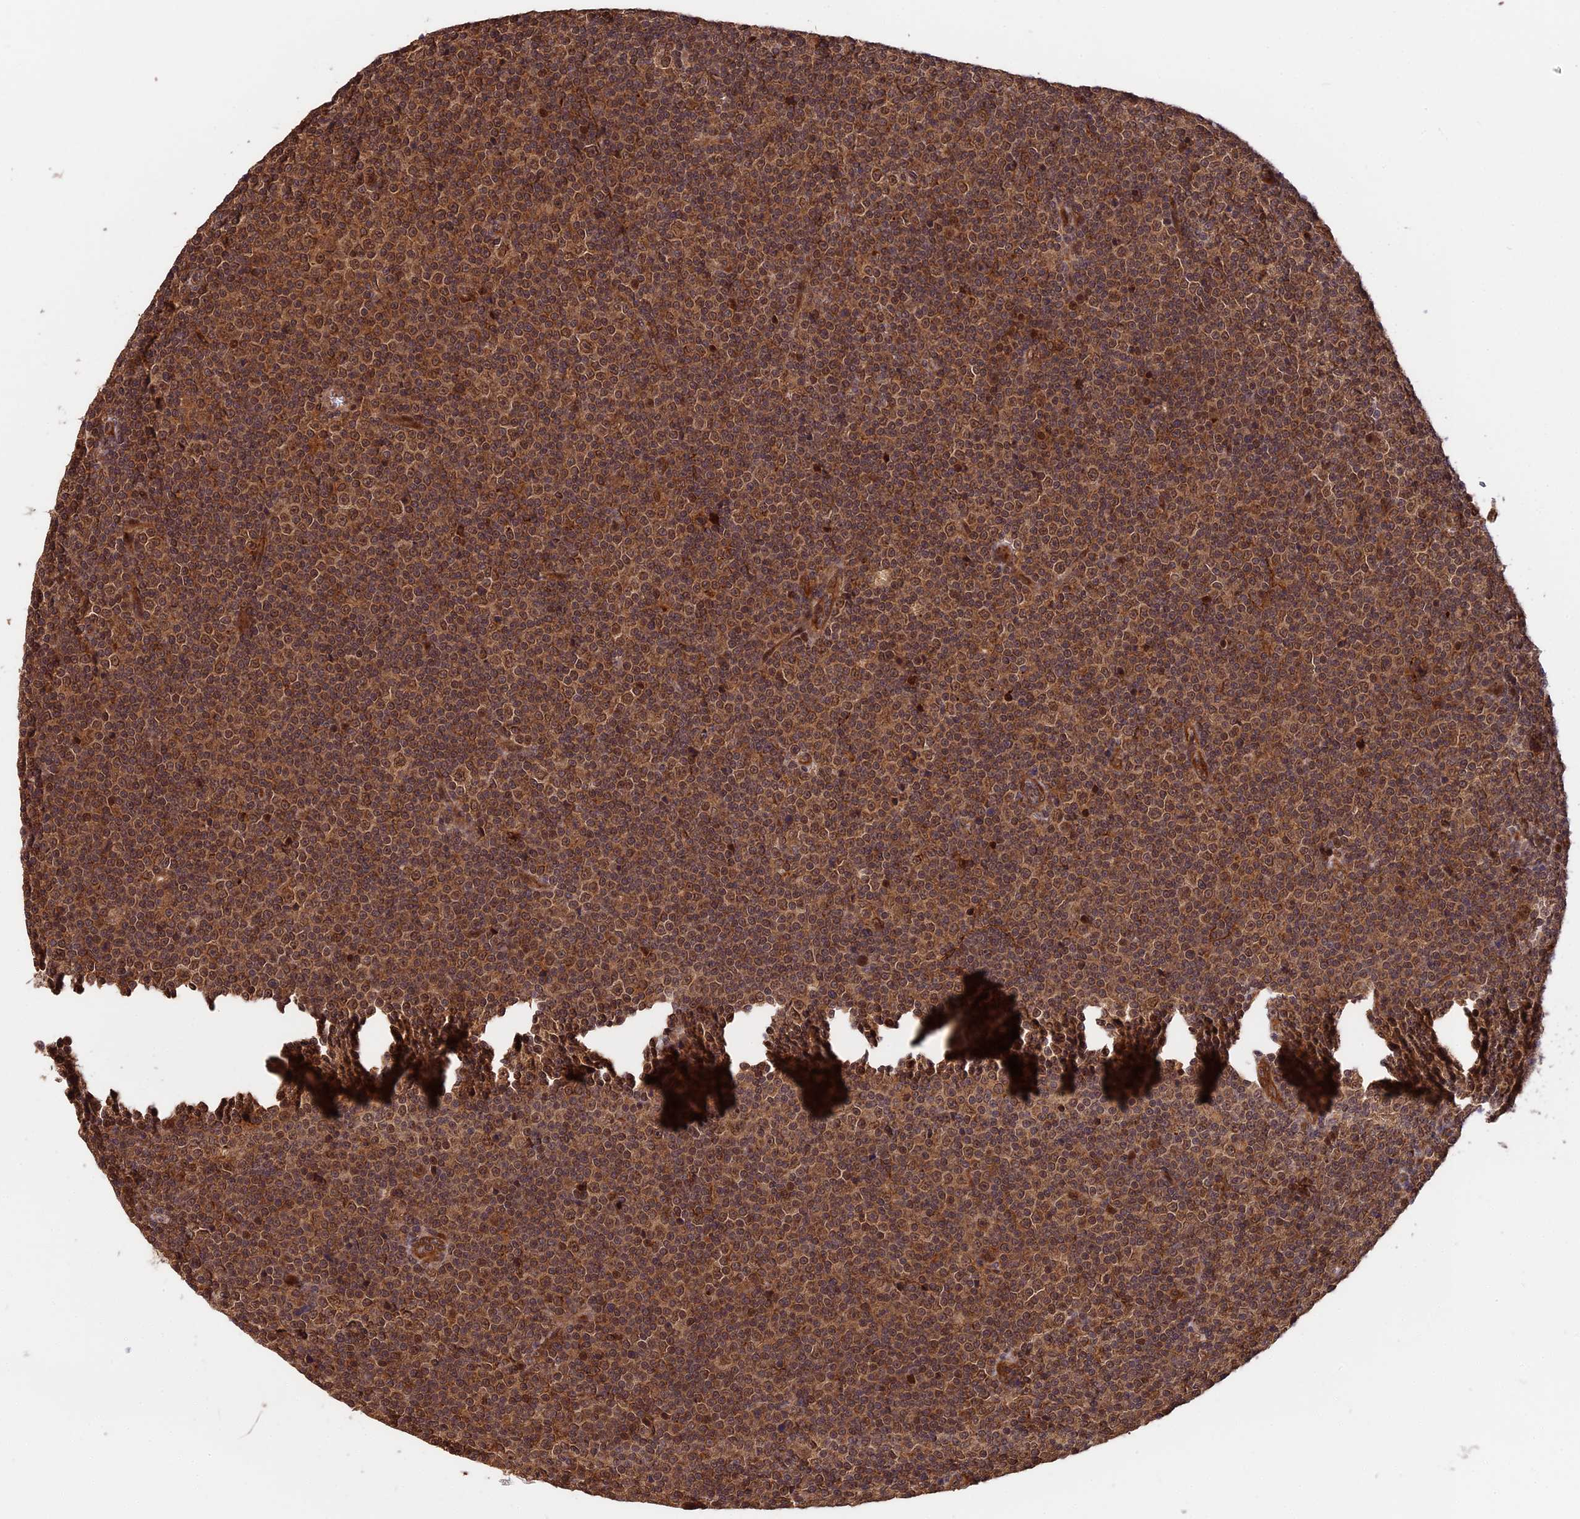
{"staining": {"intensity": "moderate", "quantity": ">75%", "location": "cytoplasmic/membranous"}, "tissue": "lymphoma", "cell_type": "Tumor cells", "image_type": "cancer", "snomed": [{"axis": "morphology", "description": "Malignant lymphoma, non-Hodgkin's type, Low grade"}, {"axis": "topography", "description": "Lymph node"}], "caption": "This image displays immunohistochemistry staining of human lymphoma, with medium moderate cytoplasmic/membranous staining in approximately >75% of tumor cells.", "gene": "ESCO1", "patient": {"sex": "female", "age": 67}}